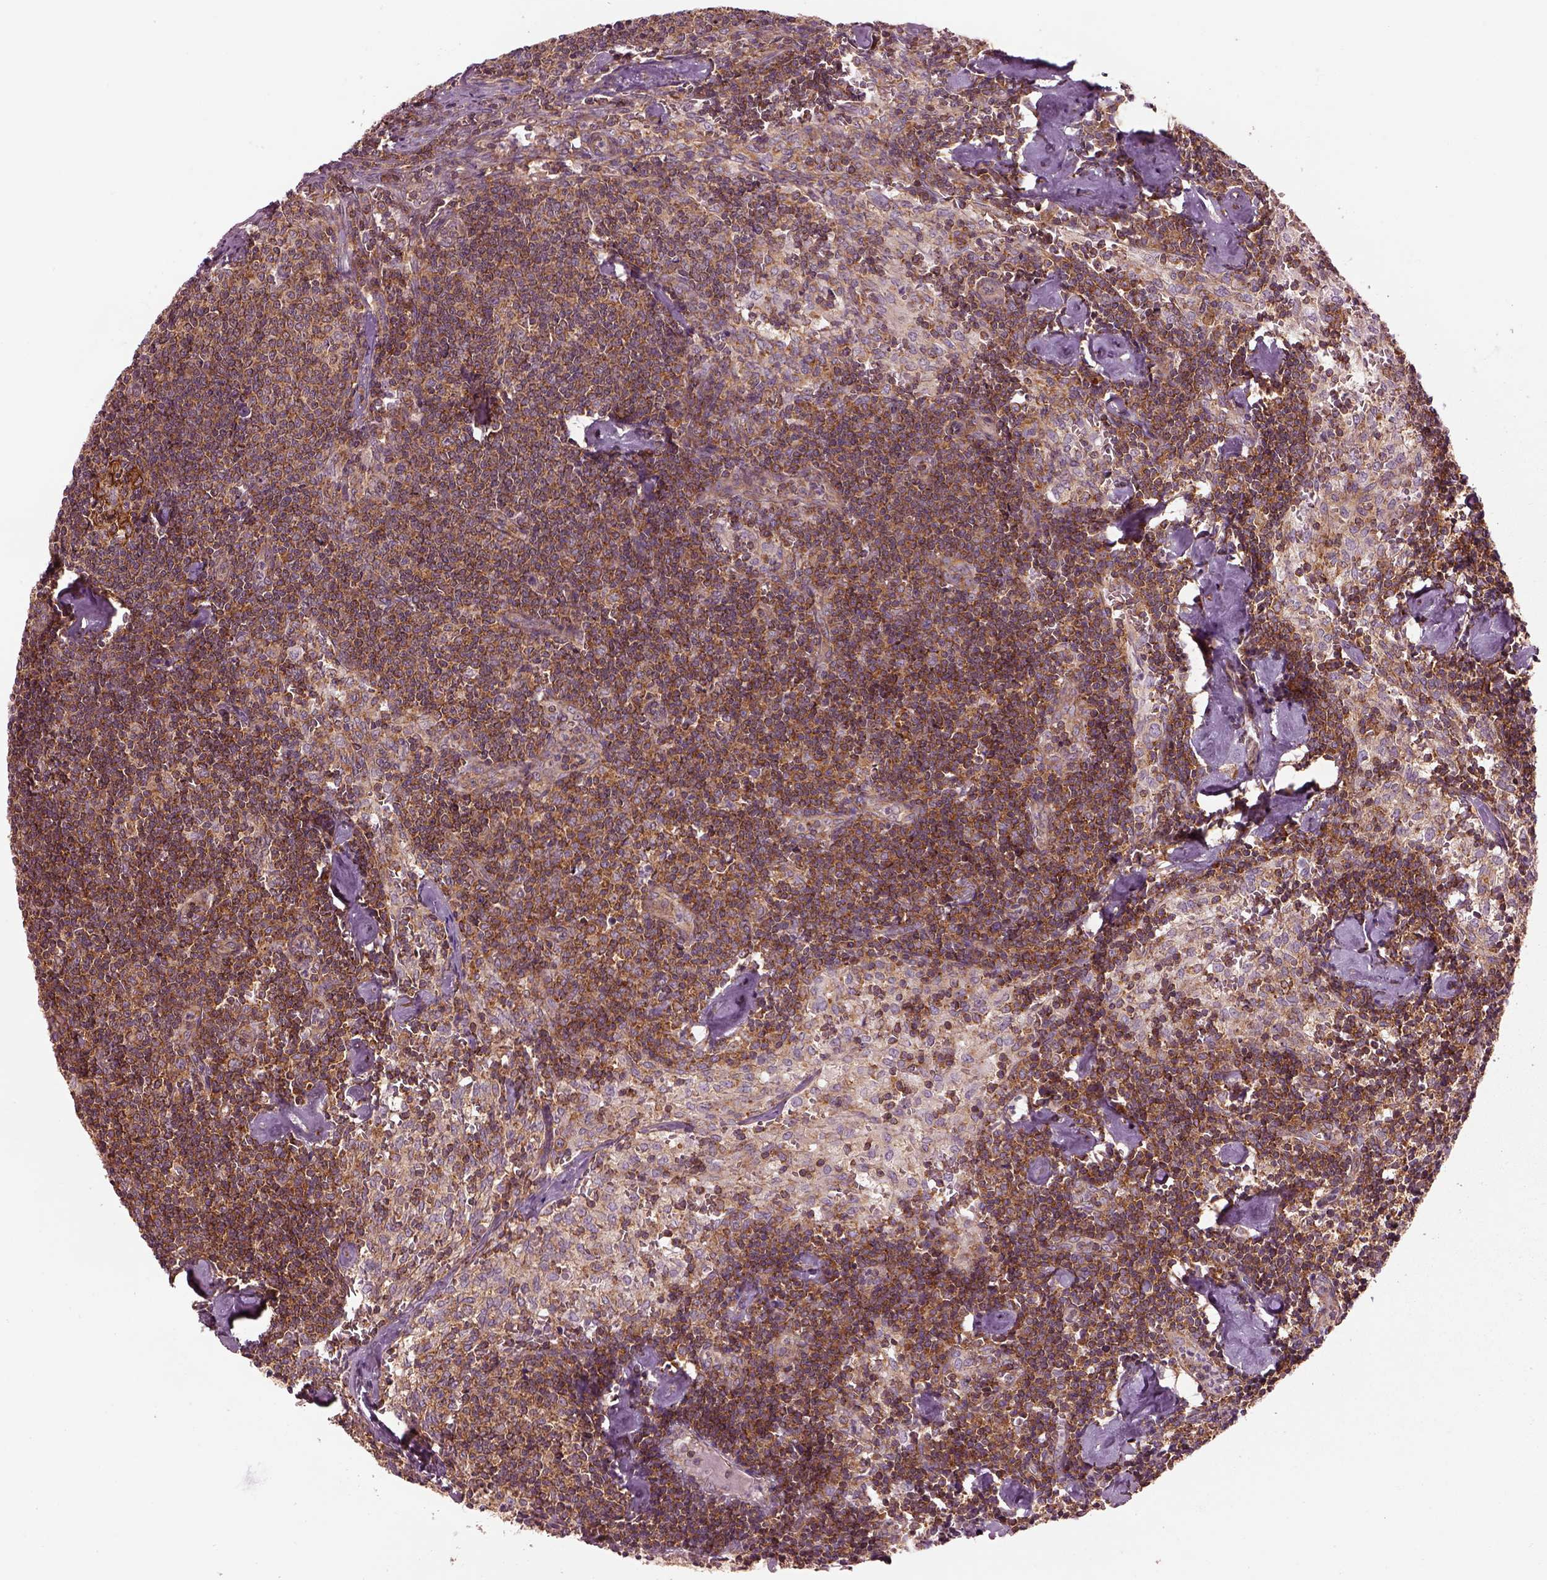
{"staining": {"intensity": "moderate", "quantity": "25%-75%", "location": "cytoplasmic/membranous"}, "tissue": "lymph node", "cell_type": "Germinal center cells", "image_type": "normal", "snomed": [{"axis": "morphology", "description": "Normal tissue, NOS"}, {"axis": "topography", "description": "Lymph node"}], "caption": "A medium amount of moderate cytoplasmic/membranous staining is identified in approximately 25%-75% of germinal center cells in normal lymph node. Immunohistochemistry stains the protein of interest in brown and the nuclei are stained blue.", "gene": "LSM14A", "patient": {"sex": "female", "age": 50}}